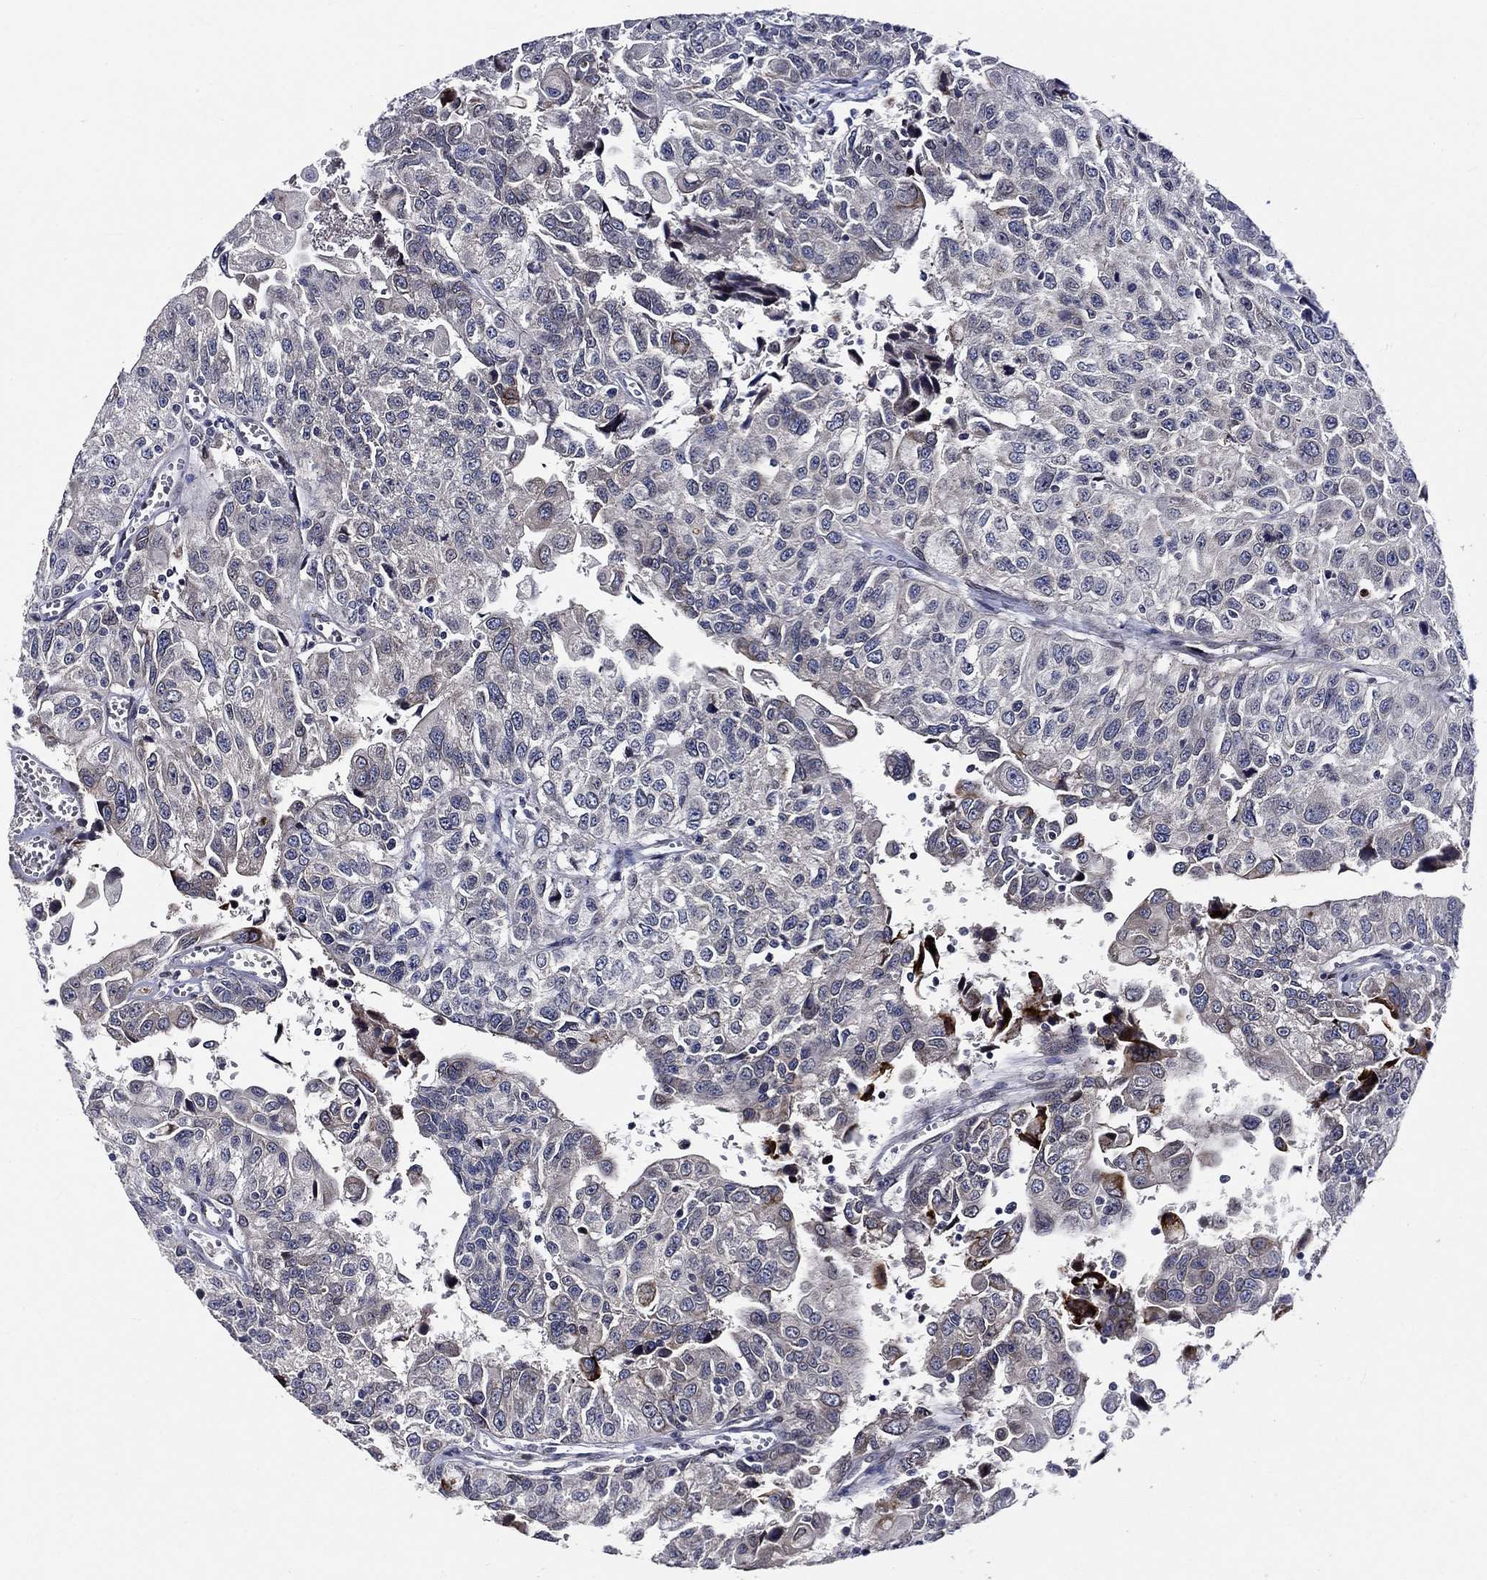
{"staining": {"intensity": "negative", "quantity": "none", "location": "none"}, "tissue": "urothelial cancer", "cell_type": "Tumor cells", "image_type": "cancer", "snomed": [{"axis": "morphology", "description": "Urothelial carcinoma, NOS"}, {"axis": "morphology", "description": "Urothelial carcinoma, High grade"}, {"axis": "topography", "description": "Urinary bladder"}], "caption": "Human high-grade urothelial carcinoma stained for a protein using immunohistochemistry (IHC) shows no positivity in tumor cells.", "gene": "CETN3", "patient": {"sex": "female", "age": 73}}